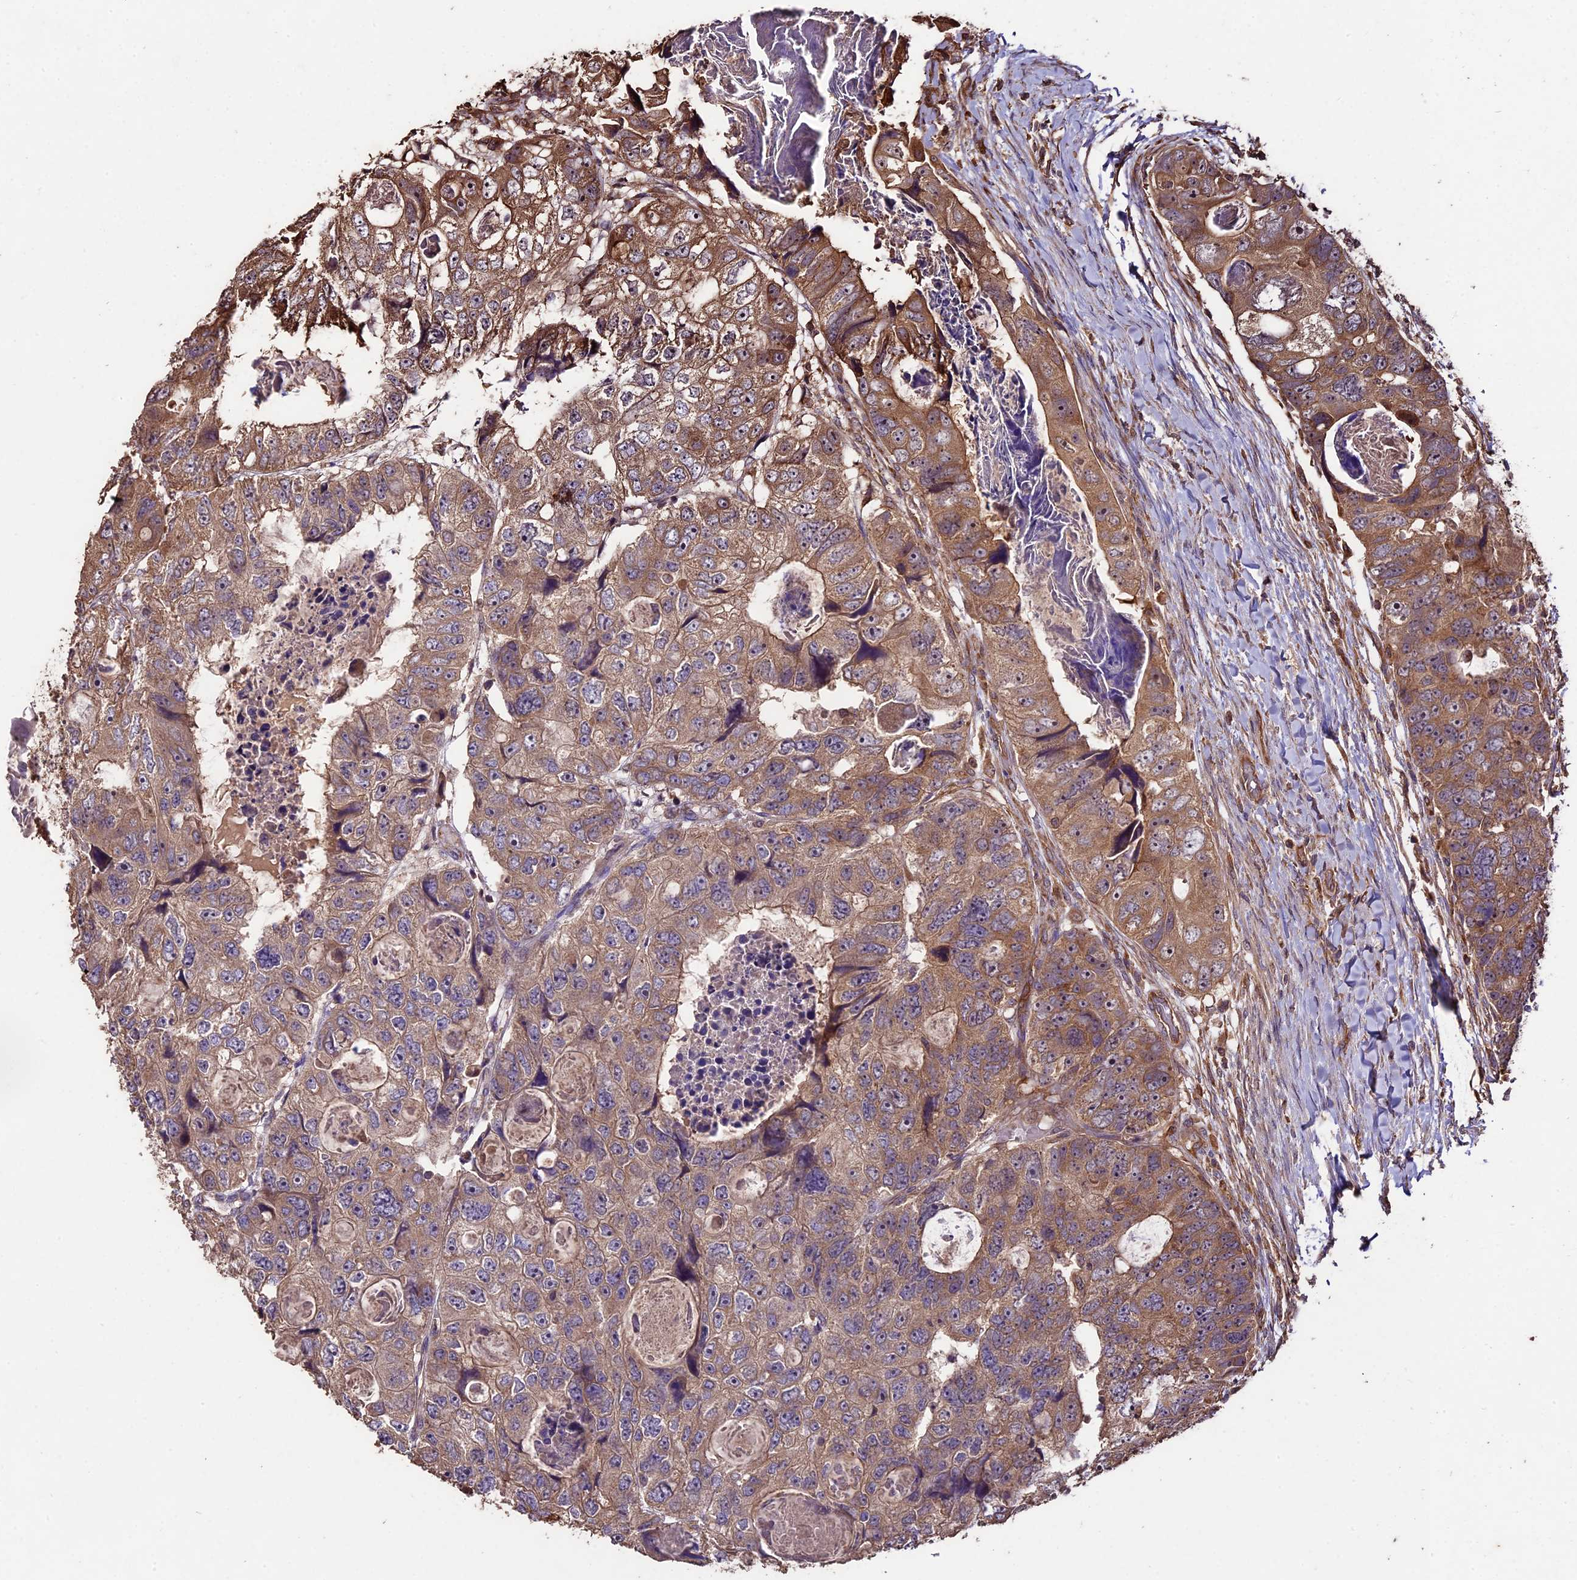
{"staining": {"intensity": "moderate", "quantity": "25%-75%", "location": "cytoplasmic/membranous"}, "tissue": "colorectal cancer", "cell_type": "Tumor cells", "image_type": "cancer", "snomed": [{"axis": "morphology", "description": "Adenocarcinoma, NOS"}, {"axis": "topography", "description": "Rectum"}], "caption": "Adenocarcinoma (colorectal) stained with a brown dye reveals moderate cytoplasmic/membranous positive staining in about 25%-75% of tumor cells.", "gene": "TTLL10", "patient": {"sex": "male", "age": 59}}